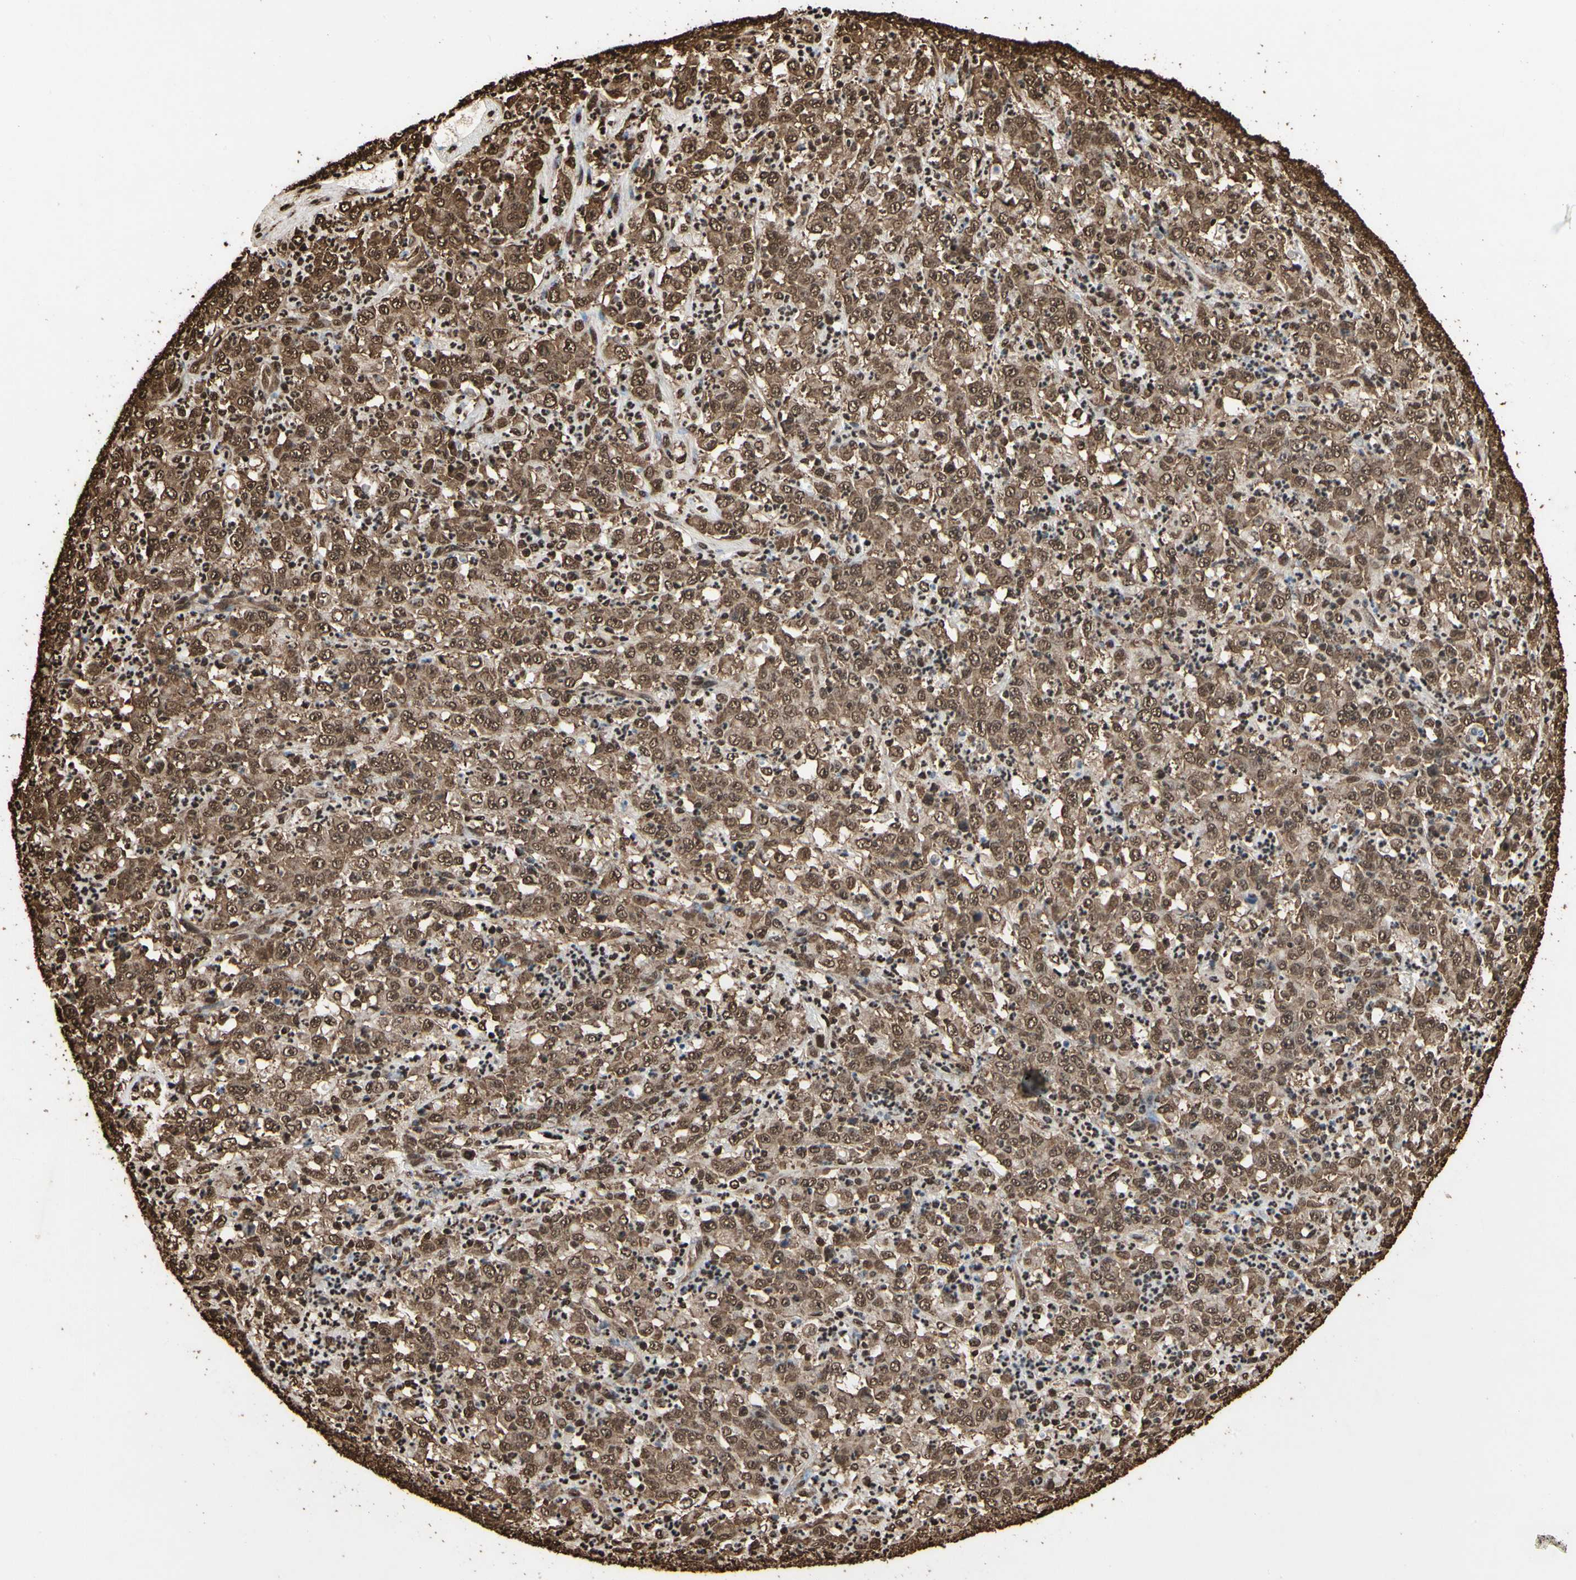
{"staining": {"intensity": "moderate", "quantity": ">75%", "location": "cytoplasmic/membranous,nuclear"}, "tissue": "stomach cancer", "cell_type": "Tumor cells", "image_type": "cancer", "snomed": [{"axis": "morphology", "description": "Adenocarcinoma, NOS"}, {"axis": "topography", "description": "Stomach, lower"}], "caption": "A medium amount of moderate cytoplasmic/membranous and nuclear positivity is present in about >75% of tumor cells in stomach cancer (adenocarcinoma) tissue. Using DAB (3,3'-diaminobenzidine) (brown) and hematoxylin (blue) stains, captured at high magnification using brightfield microscopy.", "gene": "HNRNPK", "patient": {"sex": "female", "age": 71}}